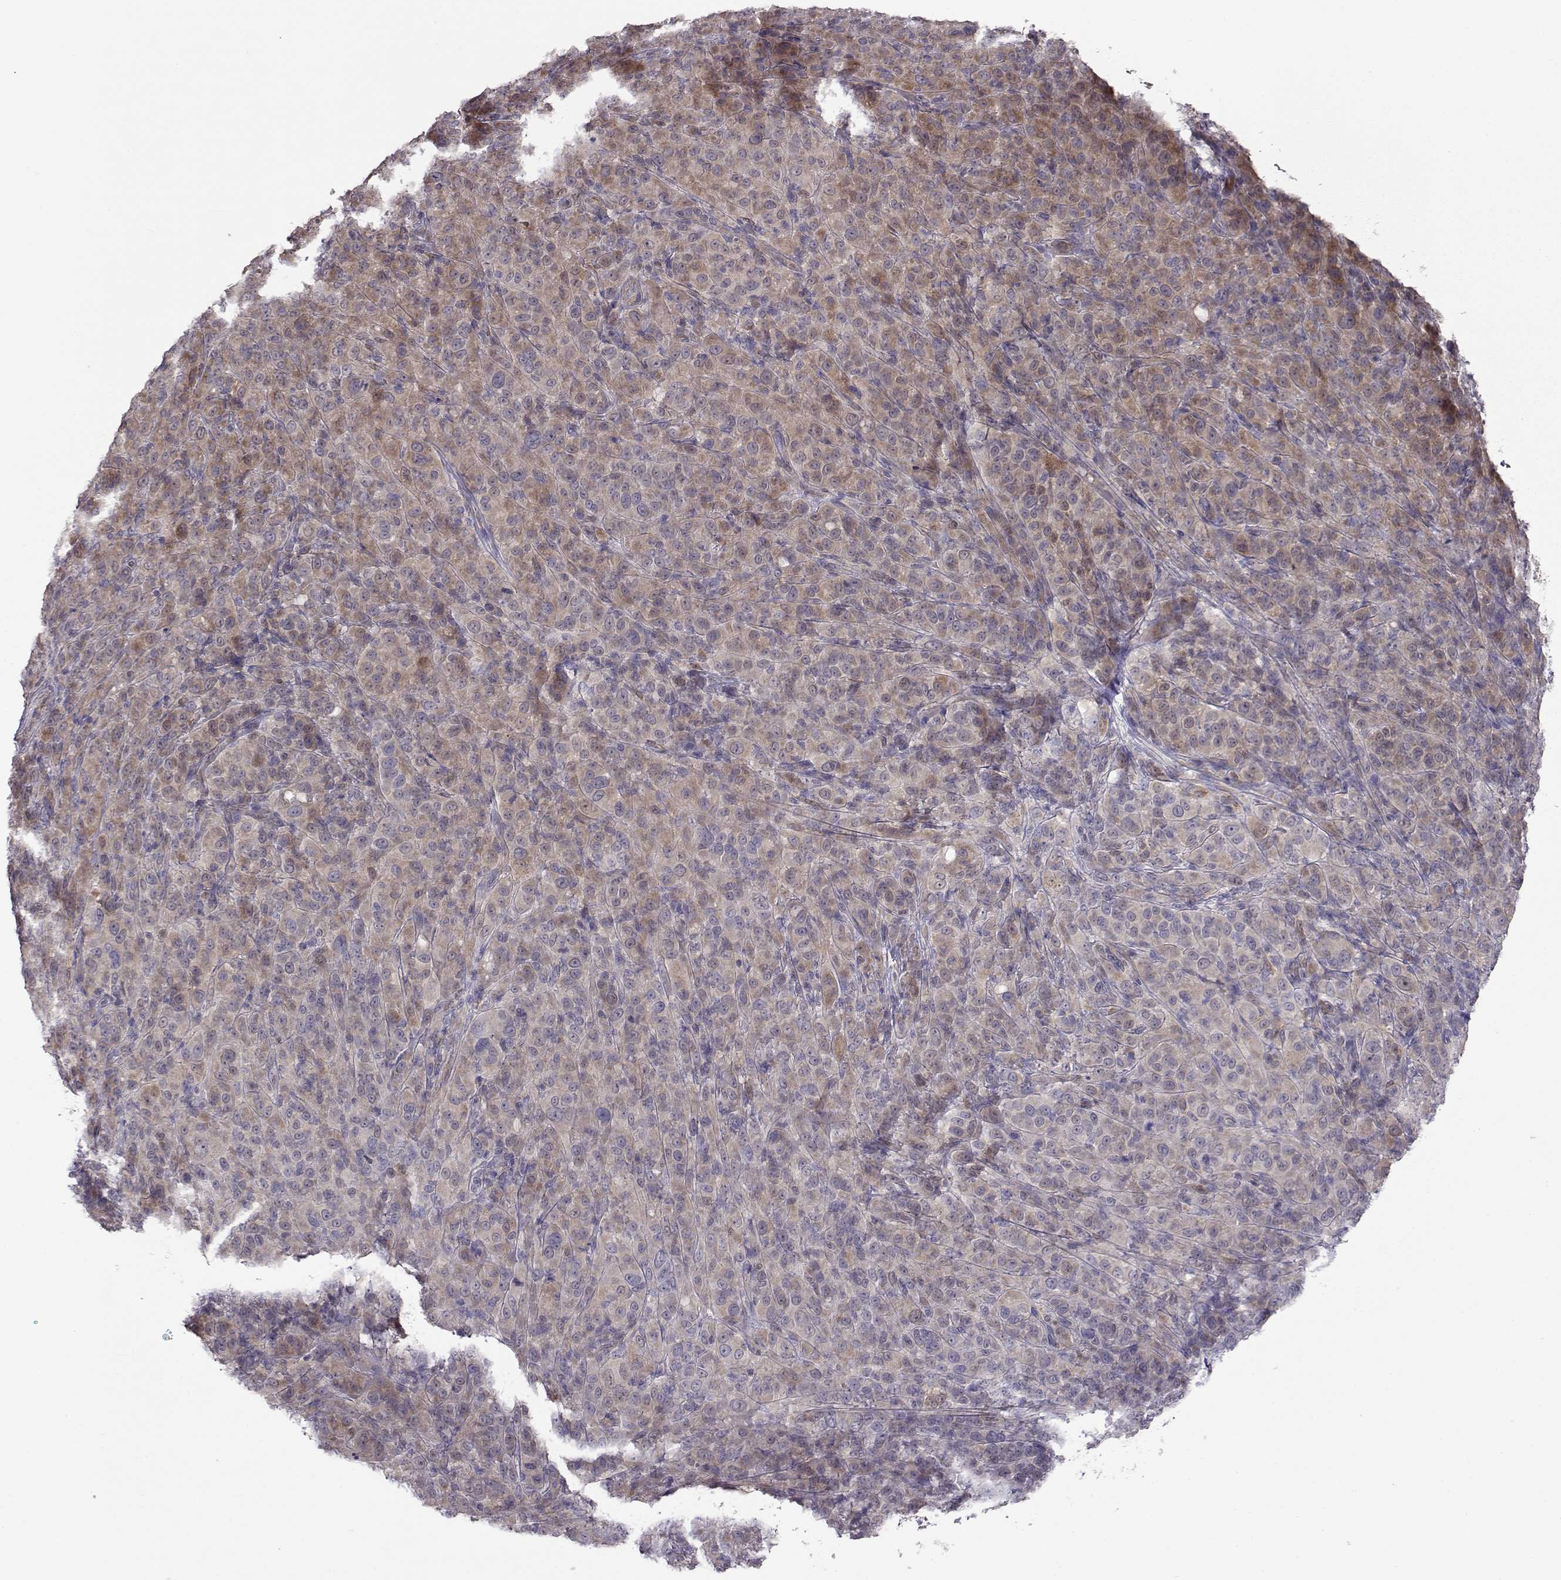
{"staining": {"intensity": "weak", "quantity": "25%-75%", "location": "cytoplasmic/membranous"}, "tissue": "melanoma", "cell_type": "Tumor cells", "image_type": "cancer", "snomed": [{"axis": "morphology", "description": "Malignant melanoma, NOS"}, {"axis": "topography", "description": "Skin"}], "caption": "Malignant melanoma was stained to show a protein in brown. There is low levels of weak cytoplasmic/membranous positivity in about 25%-75% of tumor cells.", "gene": "NCAM2", "patient": {"sex": "female", "age": 87}}